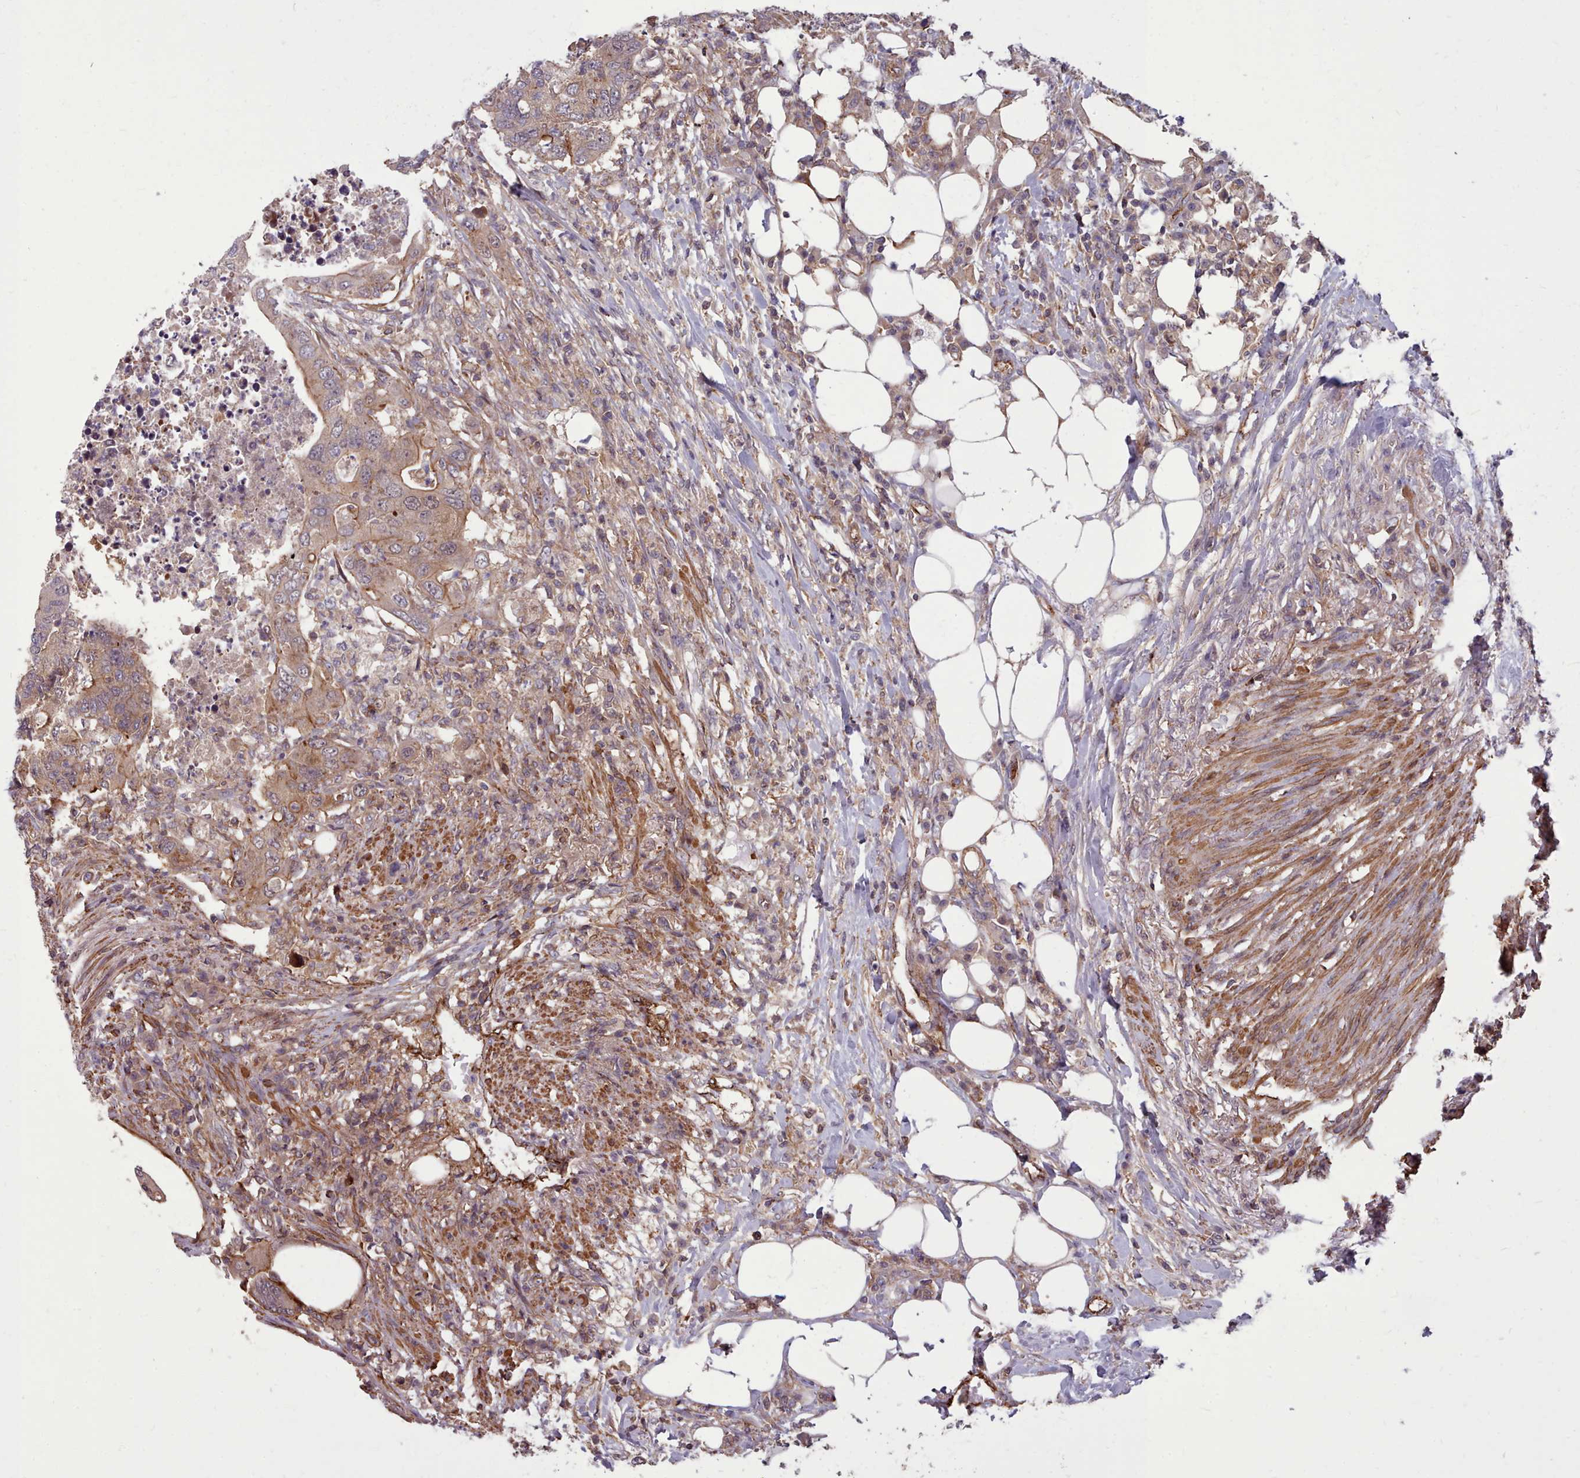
{"staining": {"intensity": "moderate", "quantity": "25%-75%", "location": "cytoplasmic/membranous"}, "tissue": "colorectal cancer", "cell_type": "Tumor cells", "image_type": "cancer", "snomed": [{"axis": "morphology", "description": "Adenocarcinoma, NOS"}, {"axis": "topography", "description": "Colon"}], "caption": "Protein staining exhibits moderate cytoplasmic/membranous expression in approximately 25%-75% of tumor cells in colorectal cancer (adenocarcinoma).", "gene": "STUB1", "patient": {"sex": "male", "age": 71}}